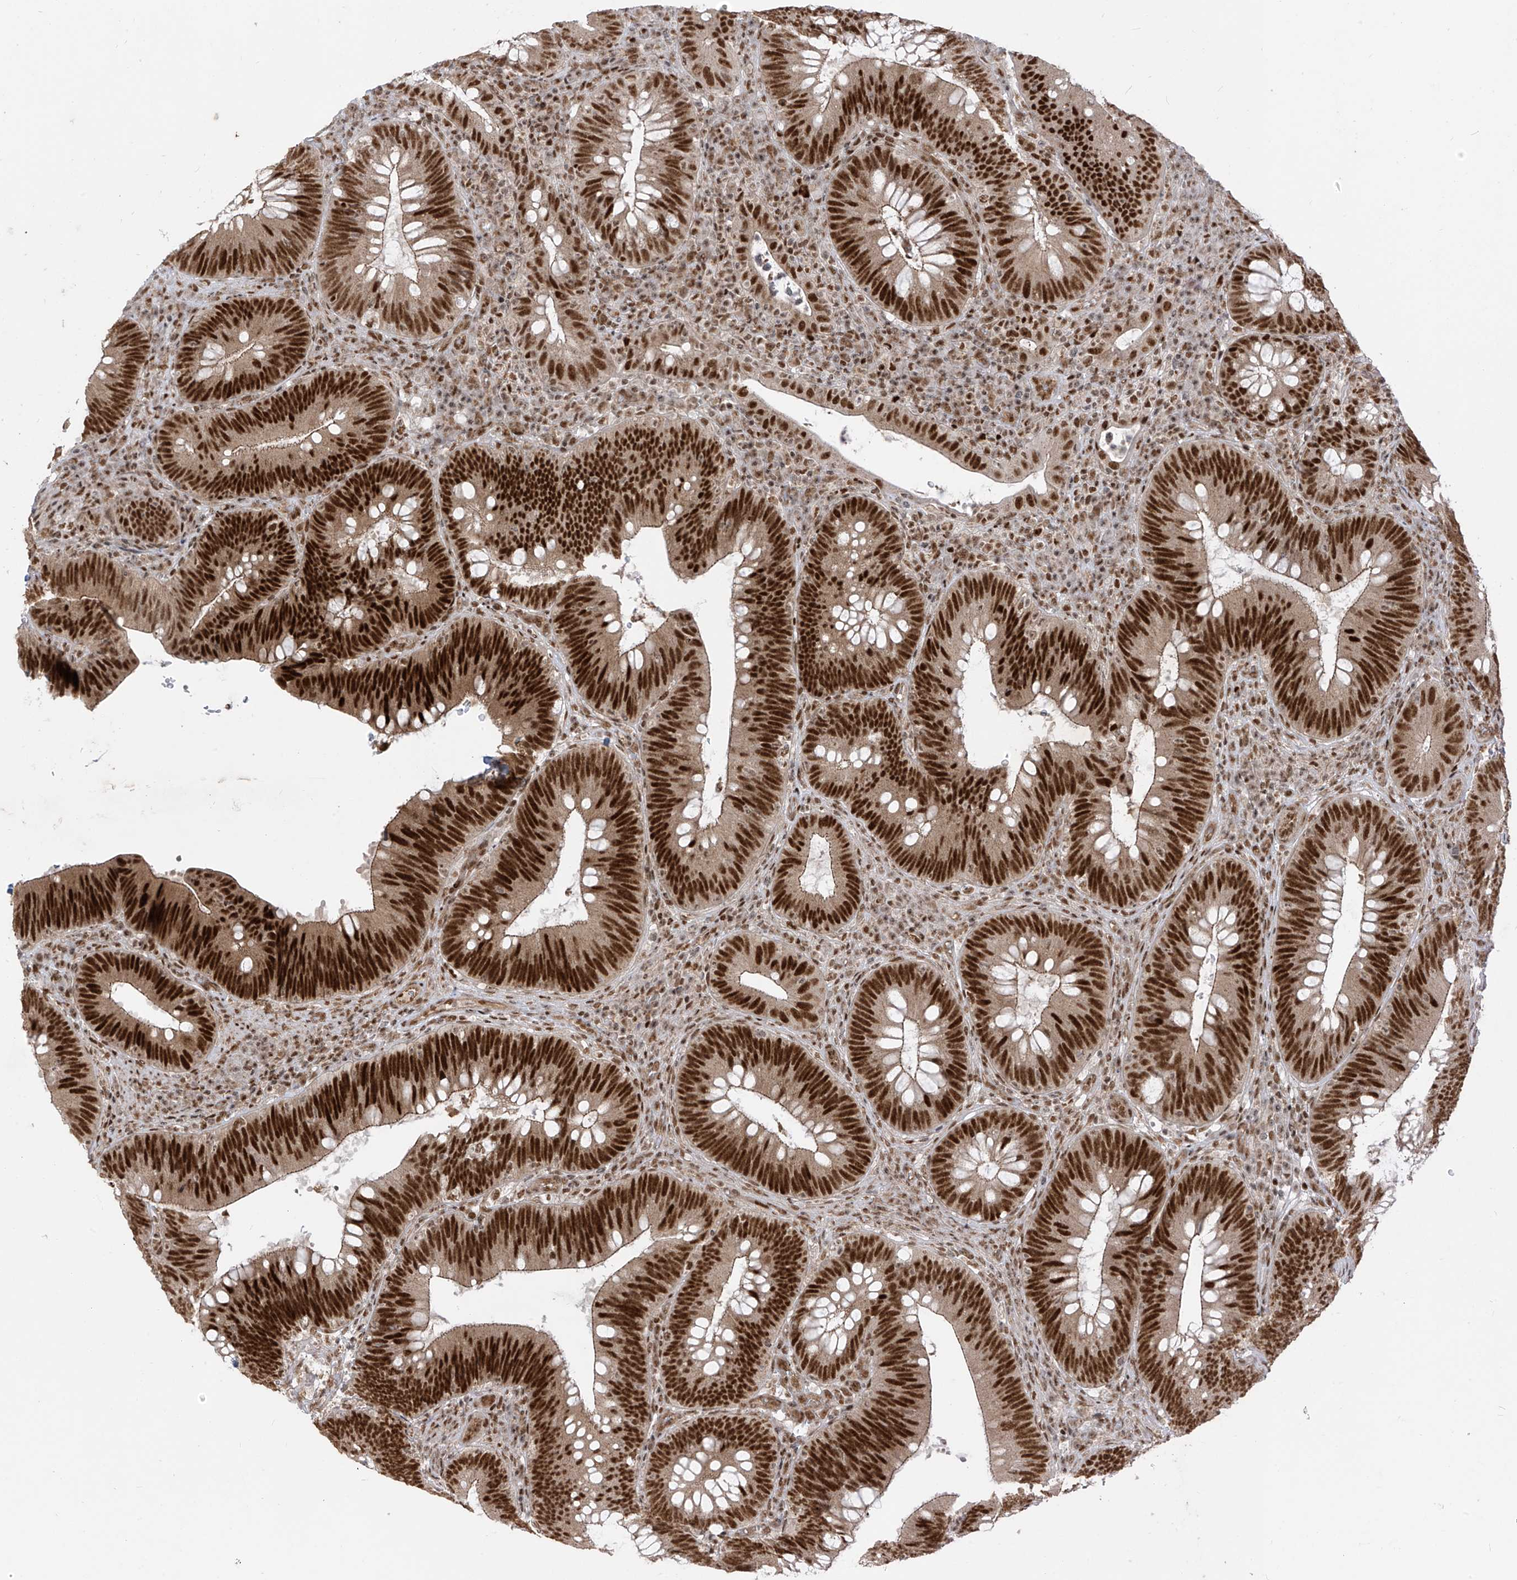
{"staining": {"intensity": "strong", "quantity": ">75%", "location": "nuclear"}, "tissue": "colorectal cancer", "cell_type": "Tumor cells", "image_type": "cancer", "snomed": [{"axis": "morphology", "description": "Normal tissue, NOS"}, {"axis": "topography", "description": "Colon"}], "caption": "This is an image of immunohistochemistry staining of colorectal cancer, which shows strong staining in the nuclear of tumor cells.", "gene": "ARHGEF3", "patient": {"sex": "female", "age": 82}}